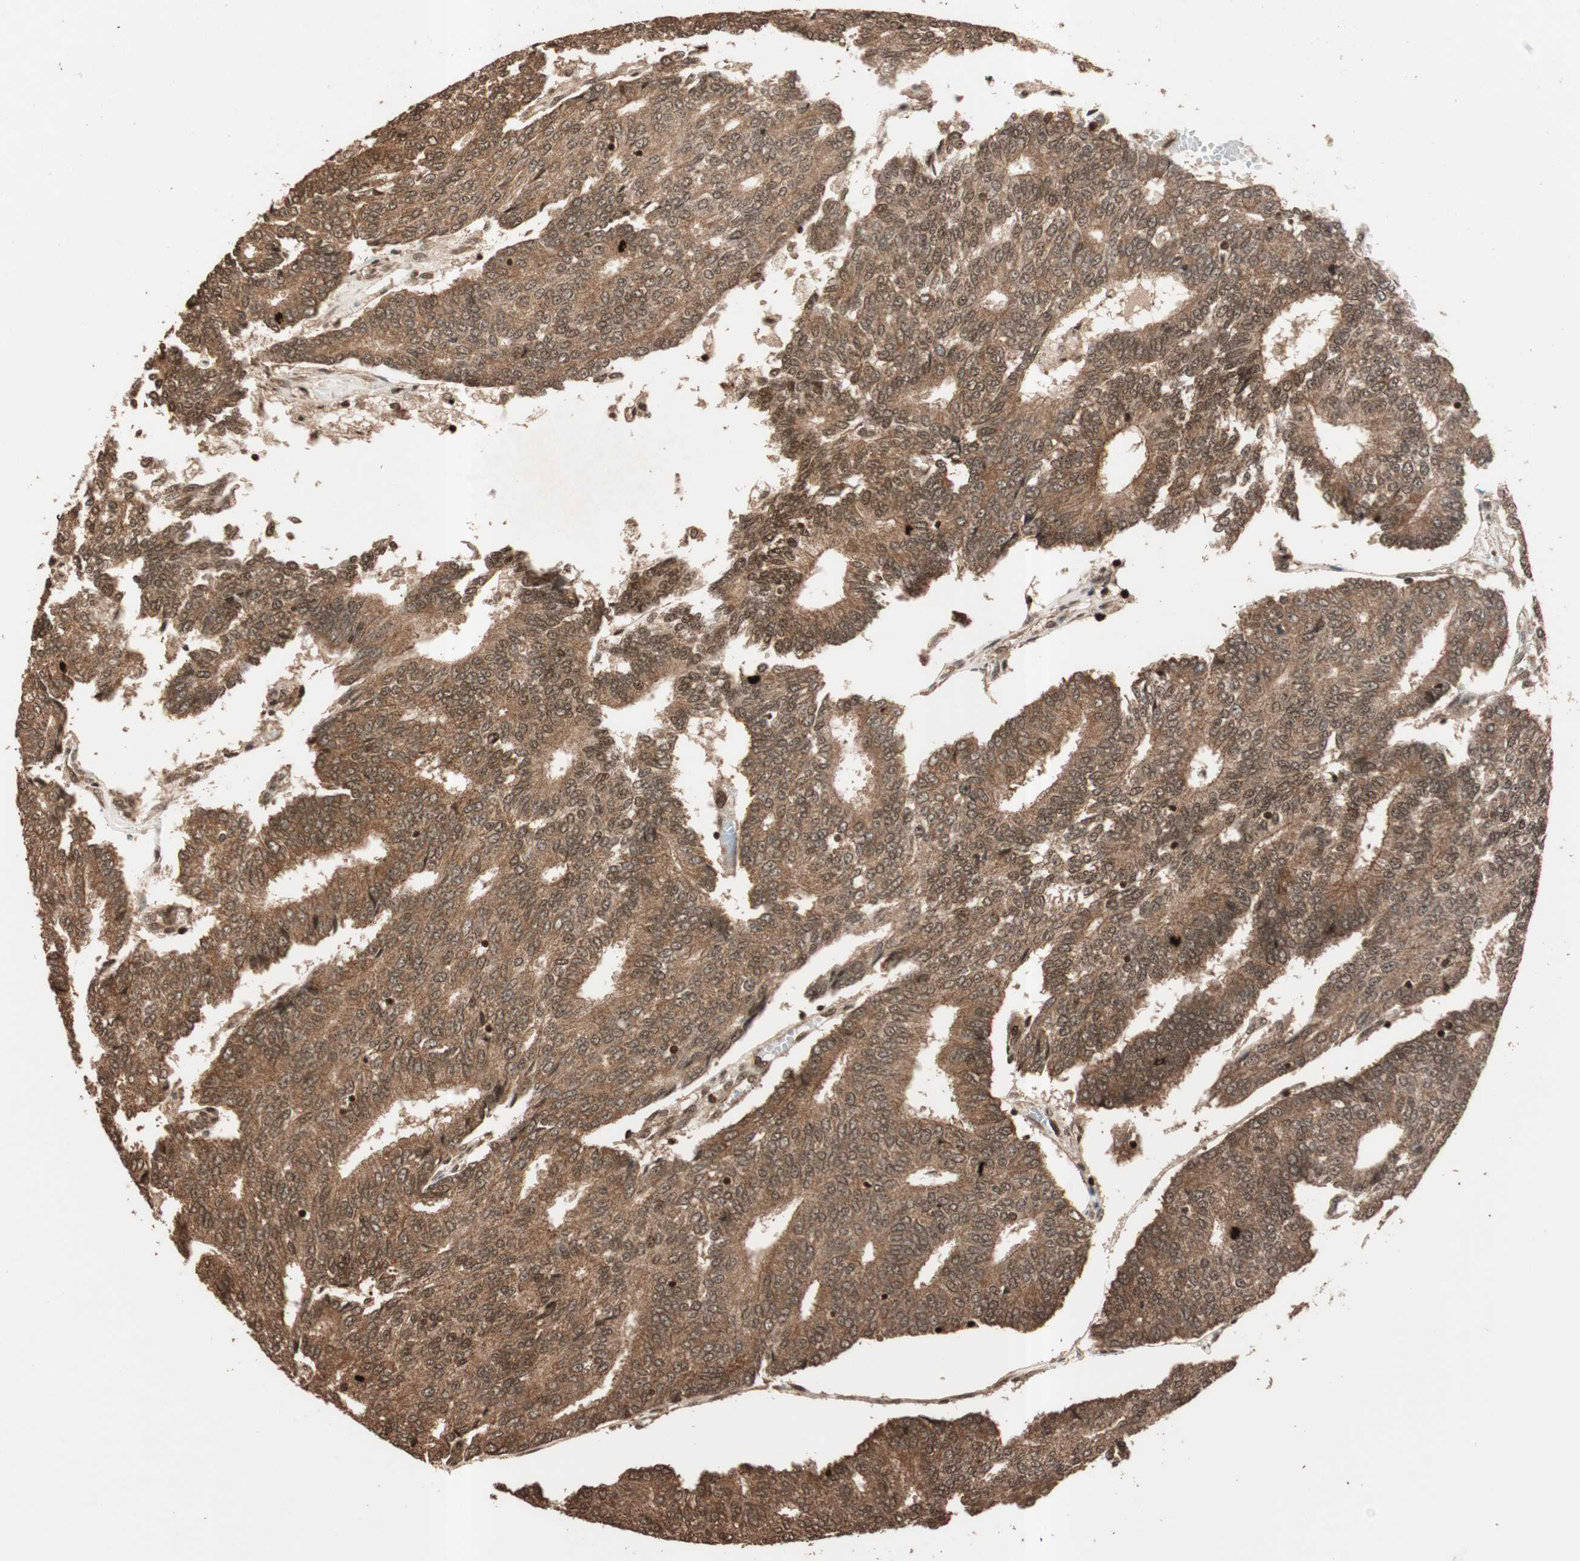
{"staining": {"intensity": "moderate", "quantity": ">75%", "location": "cytoplasmic/membranous"}, "tissue": "prostate cancer", "cell_type": "Tumor cells", "image_type": "cancer", "snomed": [{"axis": "morphology", "description": "Adenocarcinoma, High grade"}, {"axis": "topography", "description": "Prostate"}], "caption": "Prostate cancer stained with immunohistochemistry exhibits moderate cytoplasmic/membranous staining in approximately >75% of tumor cells.", "gene": "ALKBH5", "patient": {"sex": "male", "age": 55}}